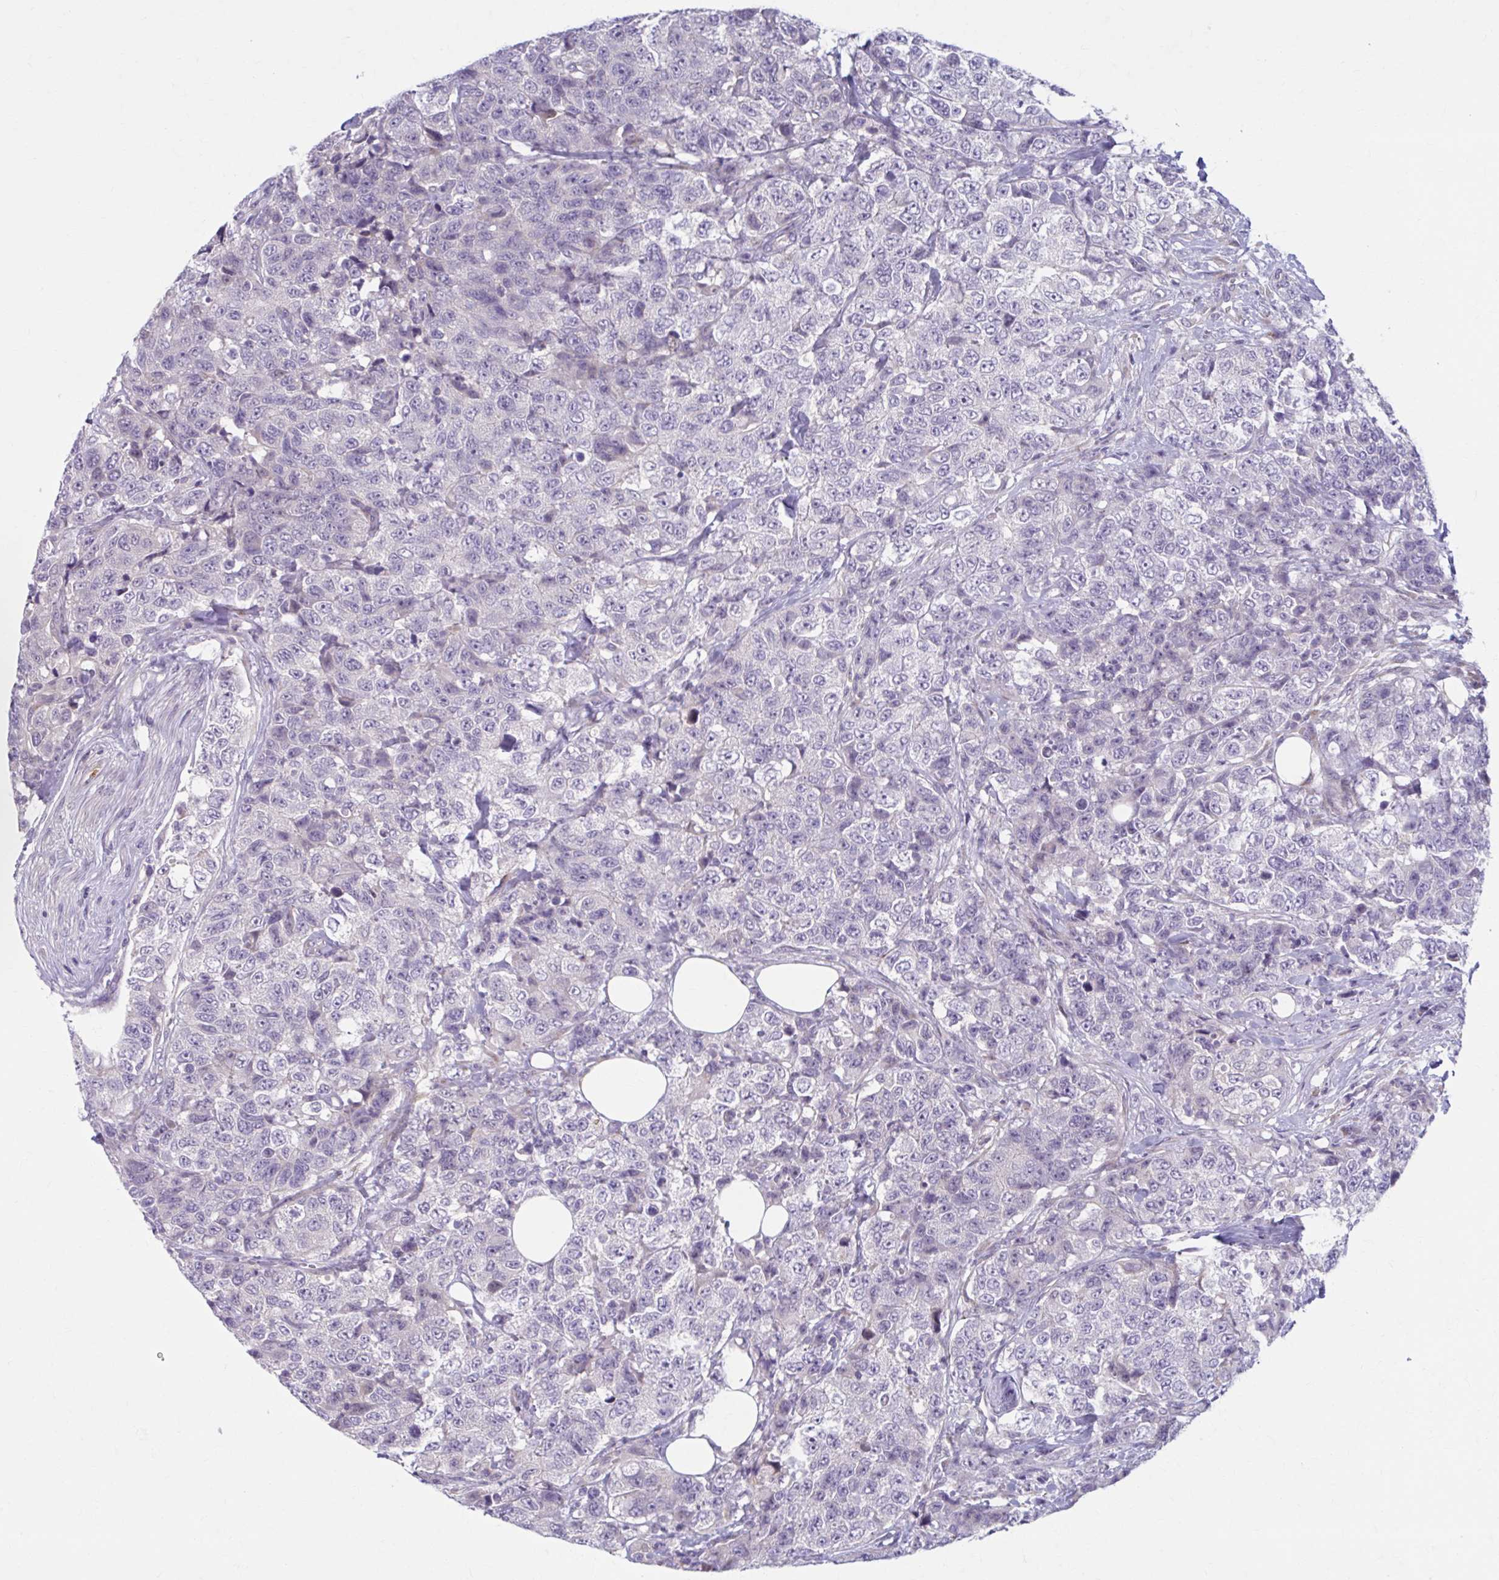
{"staining": {"intensity": "negative", "quantity": "none", "location": "none"}, "tissue": "urothelial cancer", "cell_type": "Tumor cells", "image_type": "cancer", "snomed": [{"axis": "morphology", "description": "Urothelial carcinoma, High grade"}, {"axis": "topography", "description": "Urinary bladder"}], "caption": "Tumor cells are negative for brown protein staining in urothelial cancer.", "gene": "CHST3", "patient": {"sex": "female", "age": 78}}